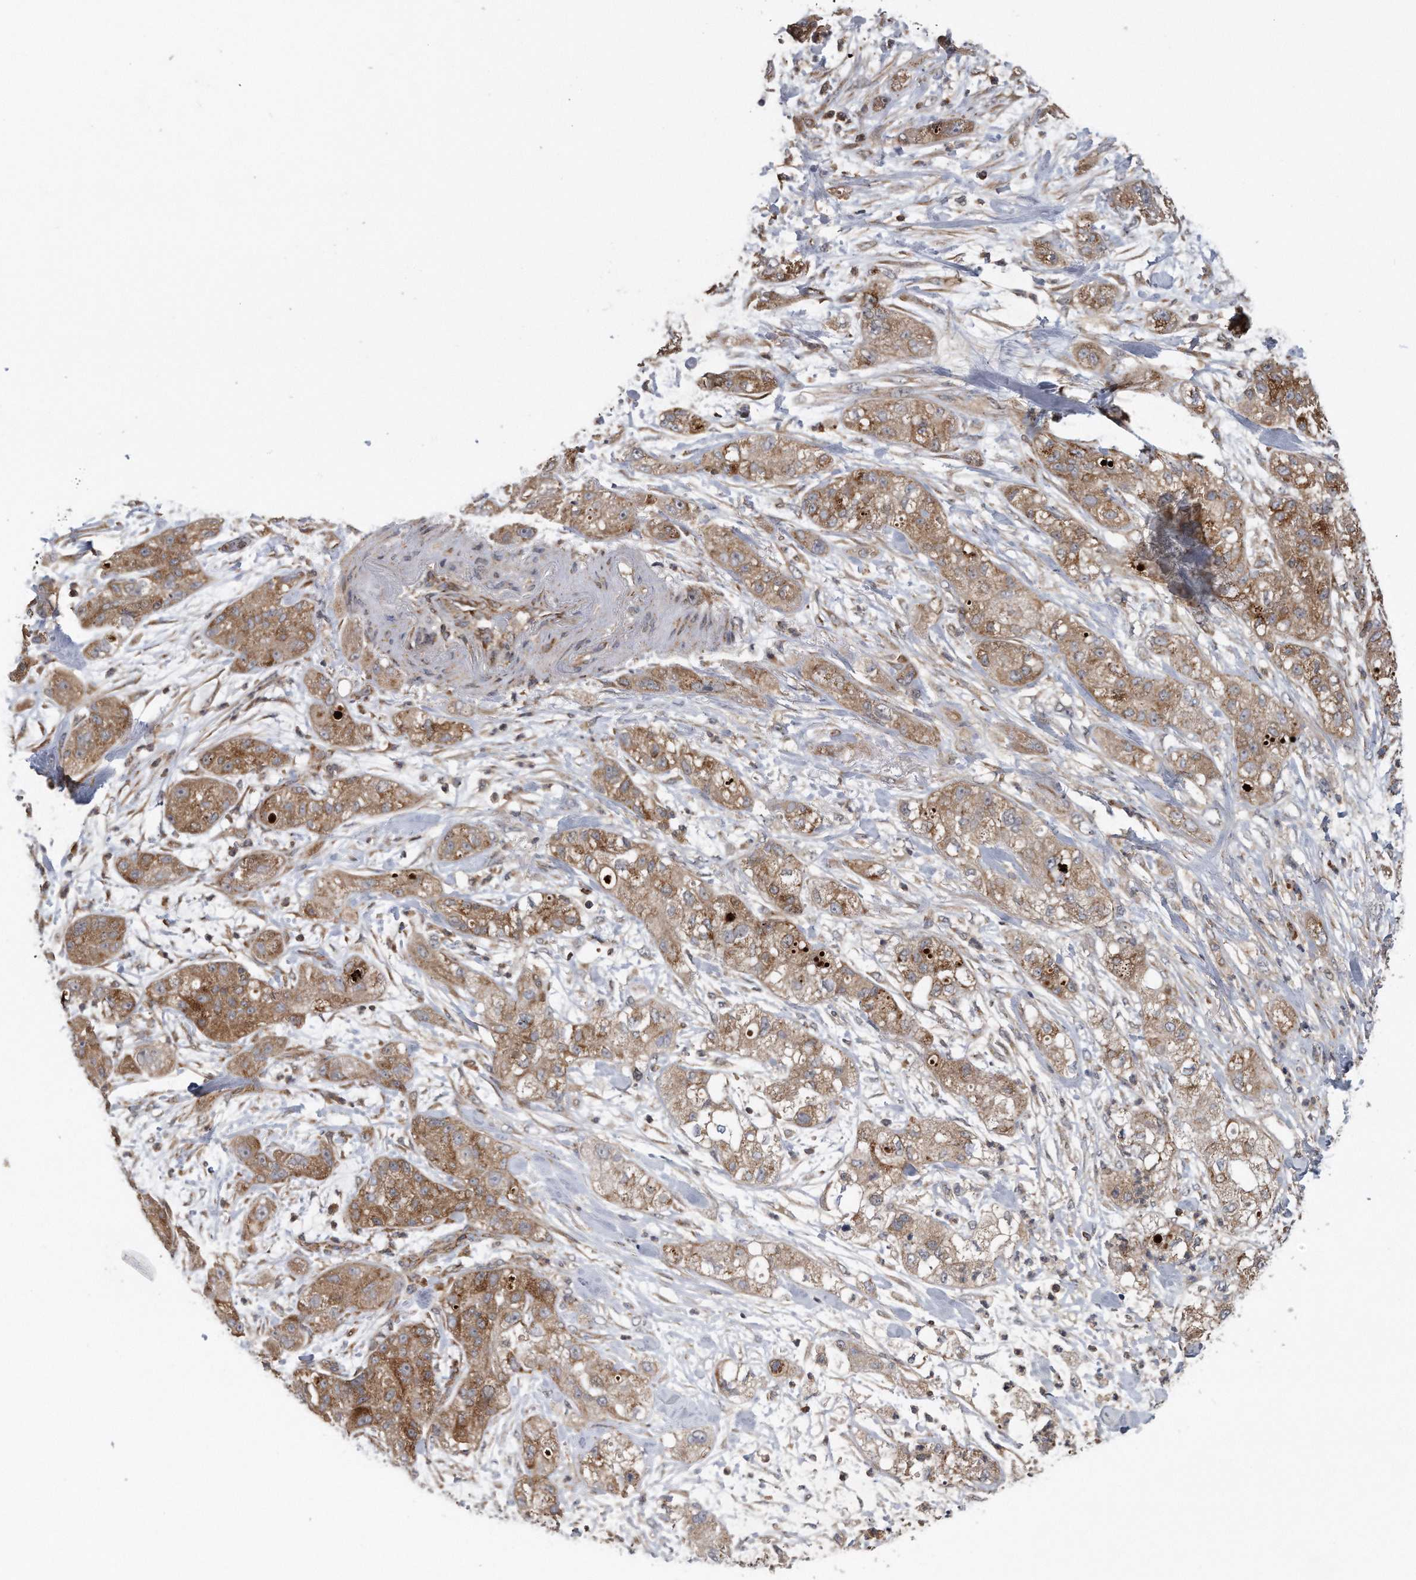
{"staining": {"intensity": "moderate", "quantity": ">75%", "location": "cytoplasmic/membranous"}, "tissue": "pancreatic cancer", "cell_type": "Tumor cells", "image_type": "cancer", "snomed": [{"axis": "morphology", "description": "Adenocarcinoma, NOS"}, {"axis": "topography", "description": "Pancreas"}], "caption": "A histopathology image of pancreatic cancer stained for a protein reveals moderate cytoplasmic/membranous brown staining in tumor cells.", "gene": "ALPK2", "patient": {"sex": "female", "age": 78}}